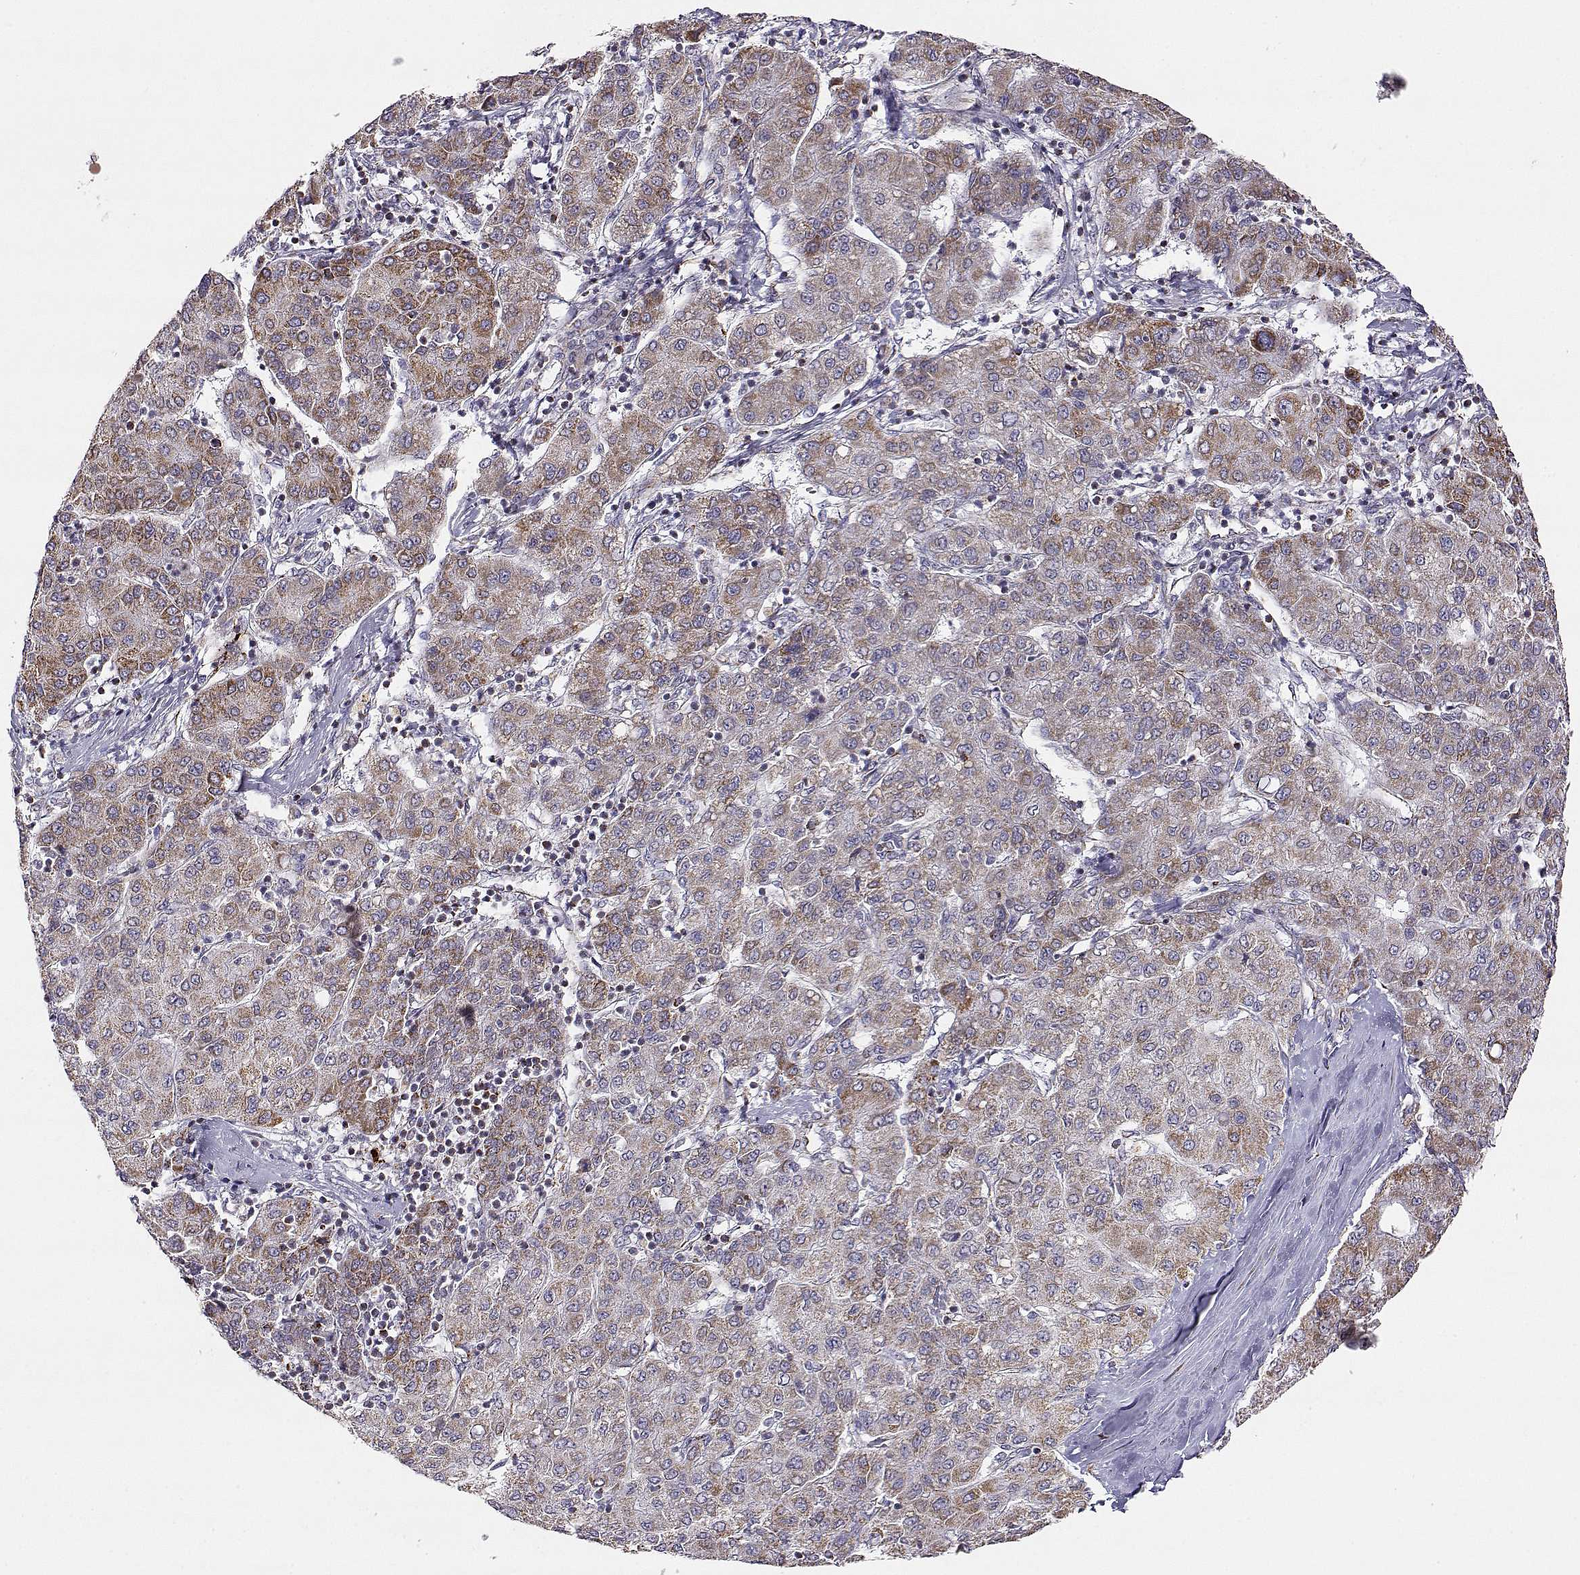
{"staining": {"intensity": "moderate", "quantity": ">75%", "location": "cytoplasmic/membranous"}, "tissue": "liver cancer", "cell_type": "Tumor cells", "image_type": "cancer", "snomed": [{"axis": "morphology", "description": "Carcinoma, Hepatocellular, NOS"}, {"axis": "topography", "description": "Liver"}], "caption": "Brown immunohistochemical staining in human hepatocellular carcinoma (liver) exhibits moderate cytoplasmic/membranous expression in about >75% of tumor cells. The staining was performed using DAB (3,3'-diaminobenzidine), with brown indicating positive protein expression. Nuclei are stained blue with hematoxylin.", "gene": "EXOG", "patient": {"sex": "male", "age": 65}}